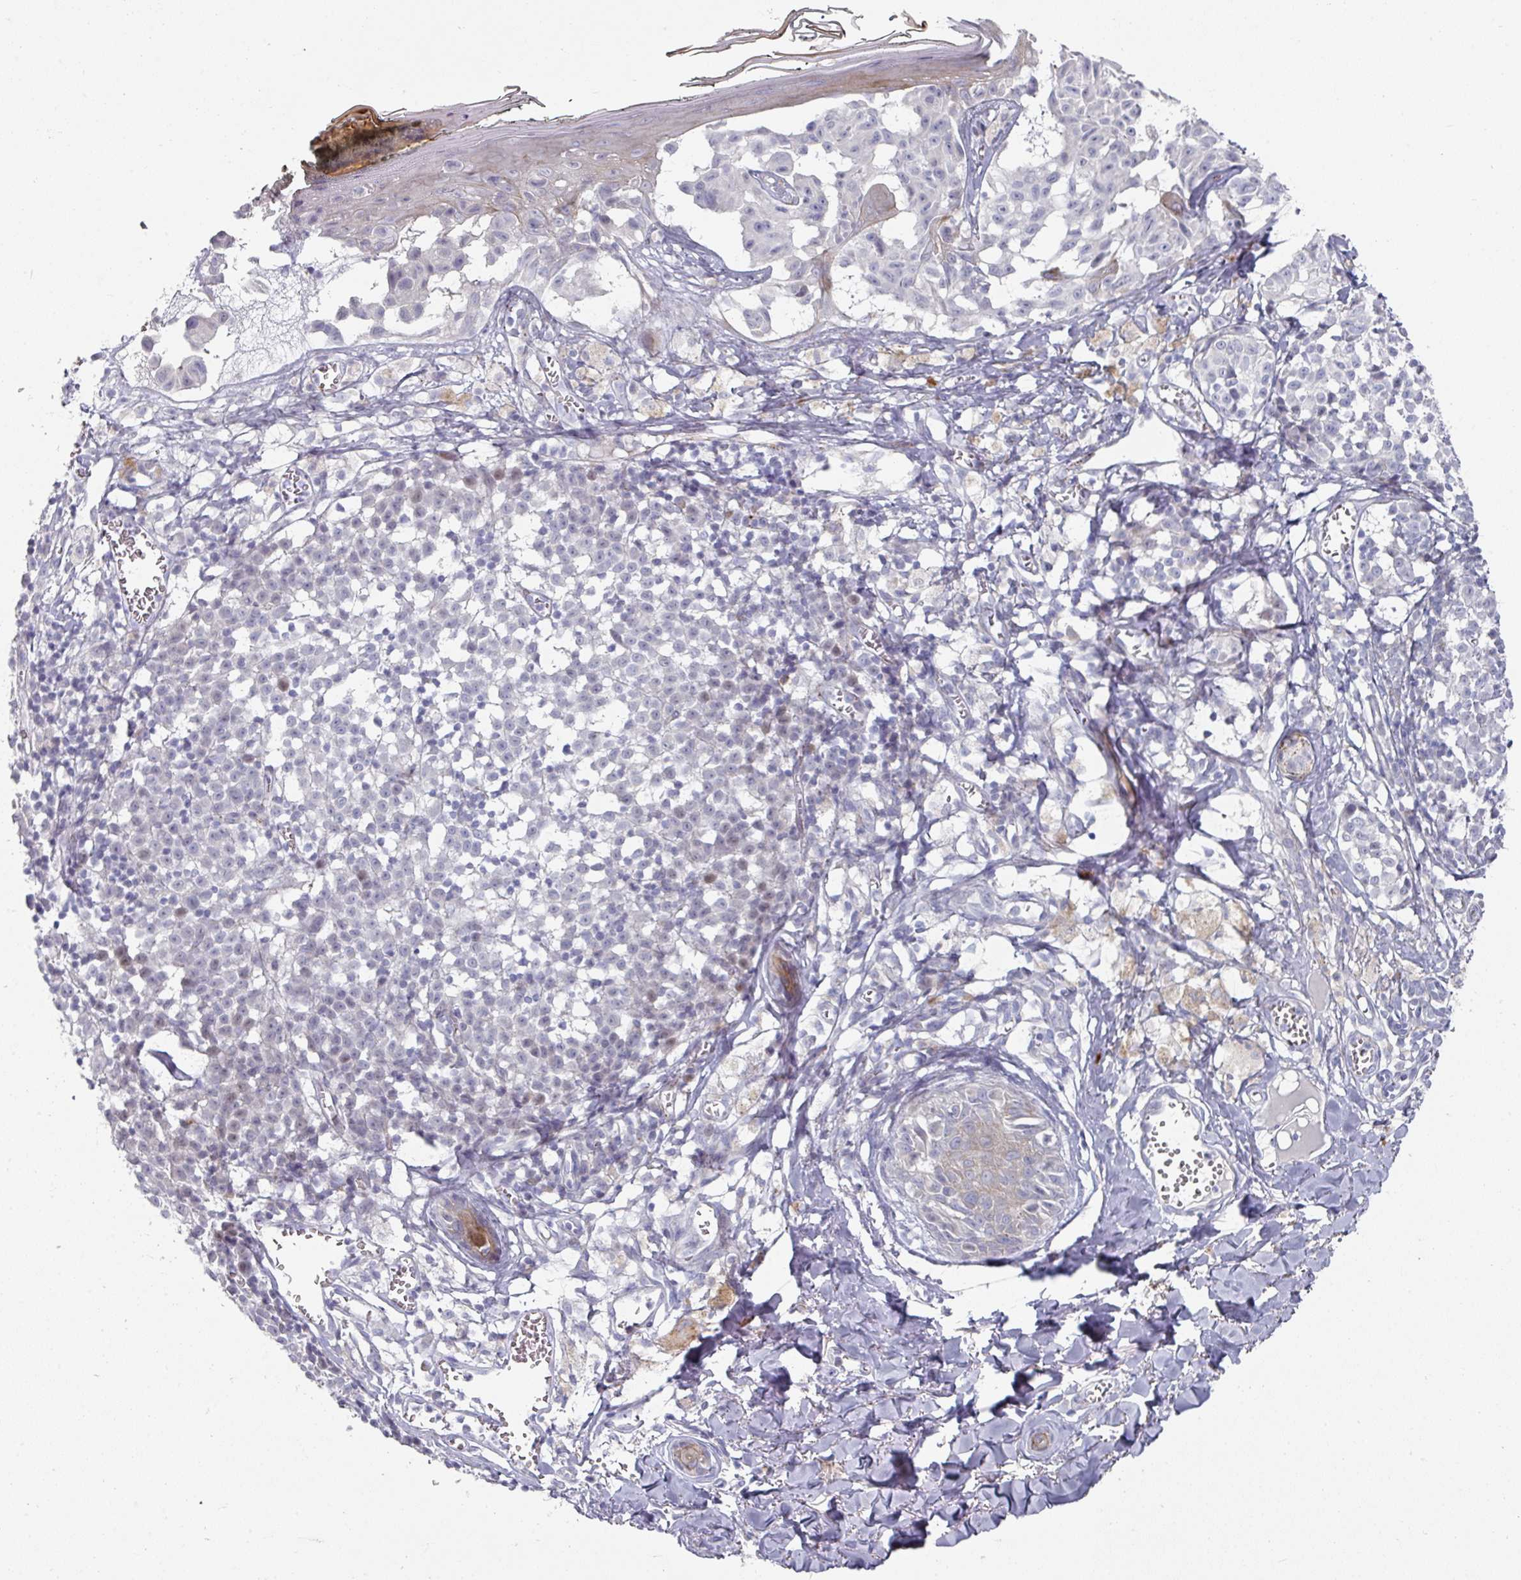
{"staining": {"intensity": "negative", "quantity": "none", "location": "none"}, "tissue": "melanoma", "cell_type": "Tumor cells", "image_type": "cancer", "snomed": [{"axis": "morphology", "description": "Malignant melanoma, NOS"}, {"axis": "topography", "description": "Skin"}], "caption": "Malignant melanoma was stained to show a protein in brown. There is no significant staining in tumor cells.", "gene": "NT5C1A", "patient": {"sex": "female", "age": 43}}